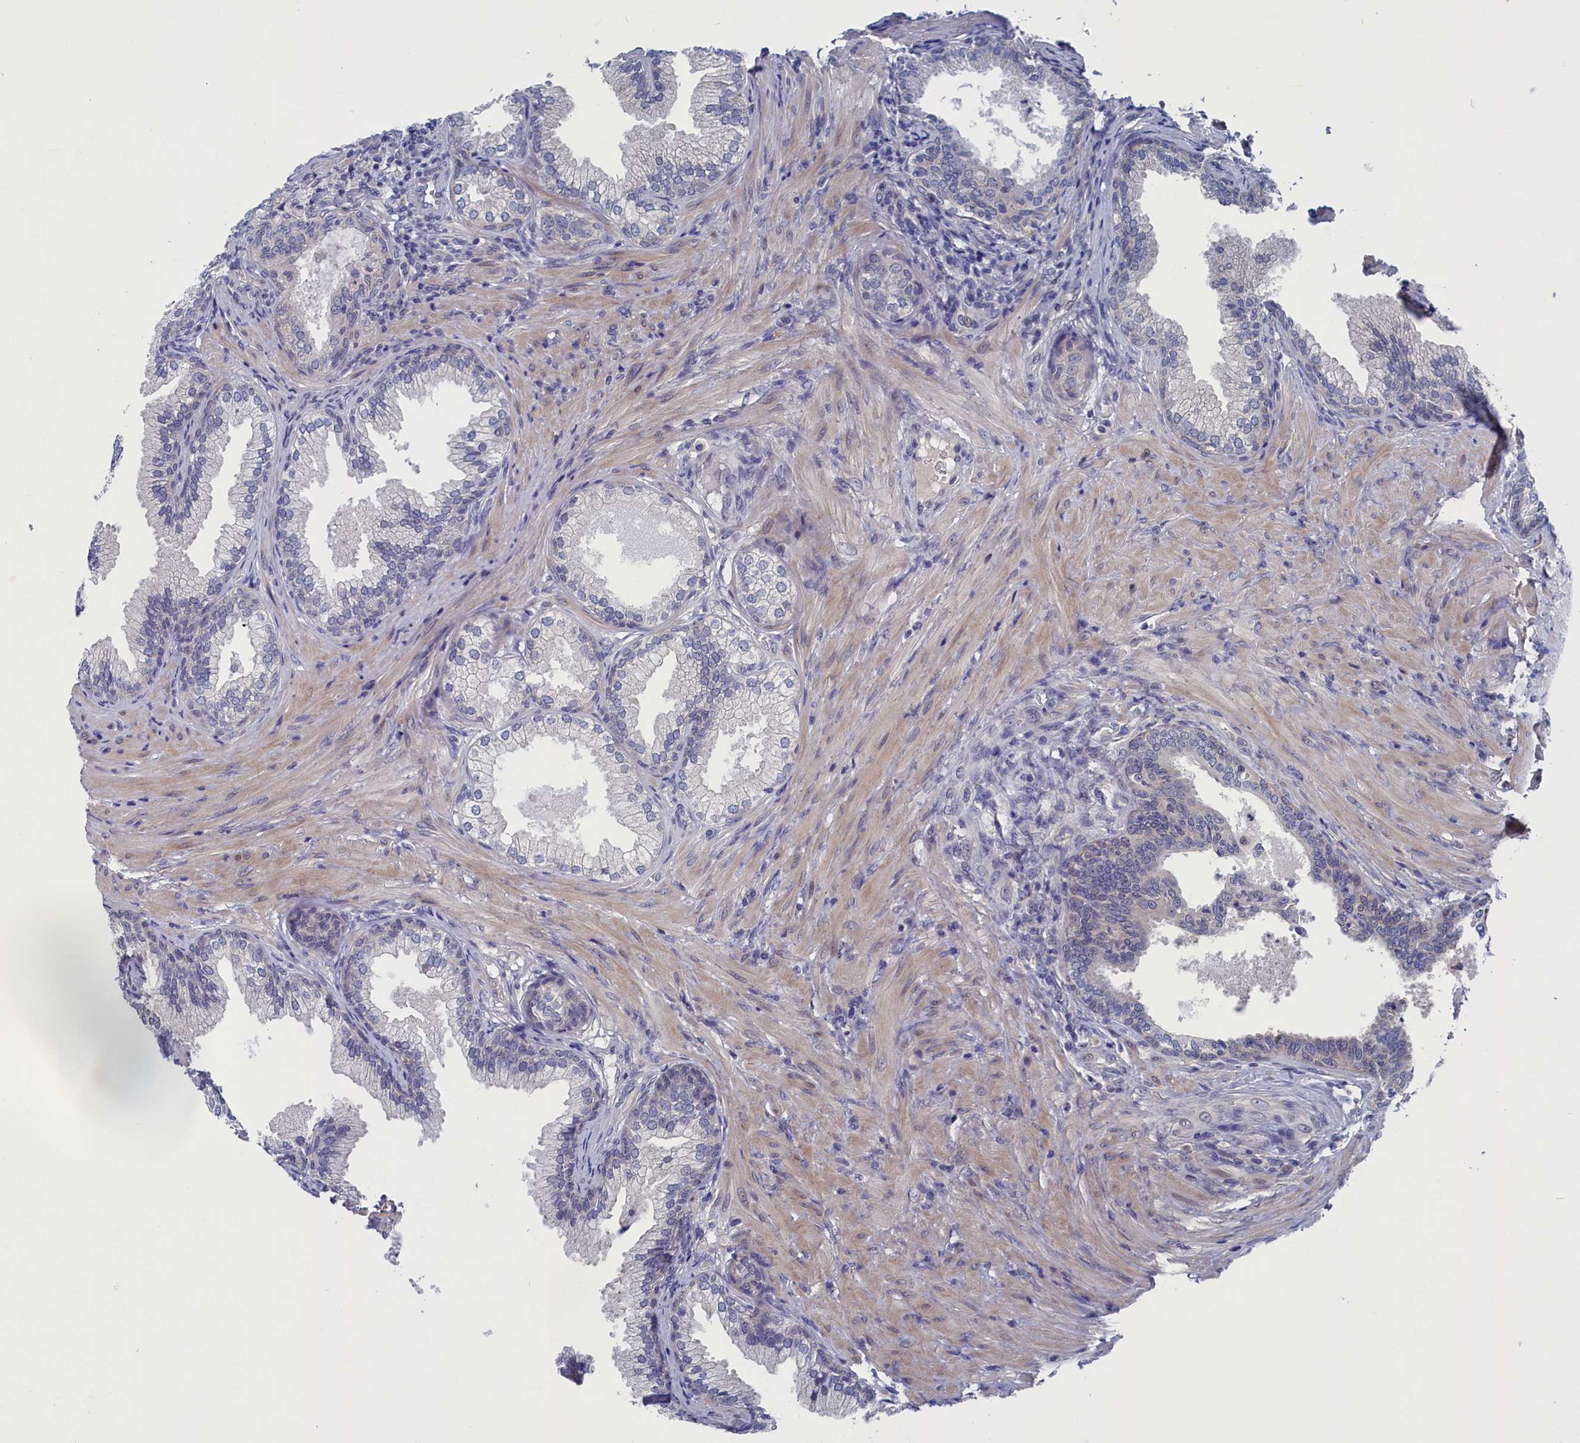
{"staining": {"intensity": "weak", "quantity": "<25%", "location": "cytoplasmic/membranous"}, "tissue": "prostate", "cell_type": "Glandular cells", "image_type": "normal", "snomed": [{"axis": "morphology", "description": "Normal tissue, NOS"}, {"axis": "topography", "description": "Prostate"}], "caption": "High power microscopy photomicrograph of an immunohistochemistry photomicrograph of unremarkable prostate, revealing no significant expression in glandular cells.", "gene": "SPATA13", "patient": {"sex": "male", "age": 76}}